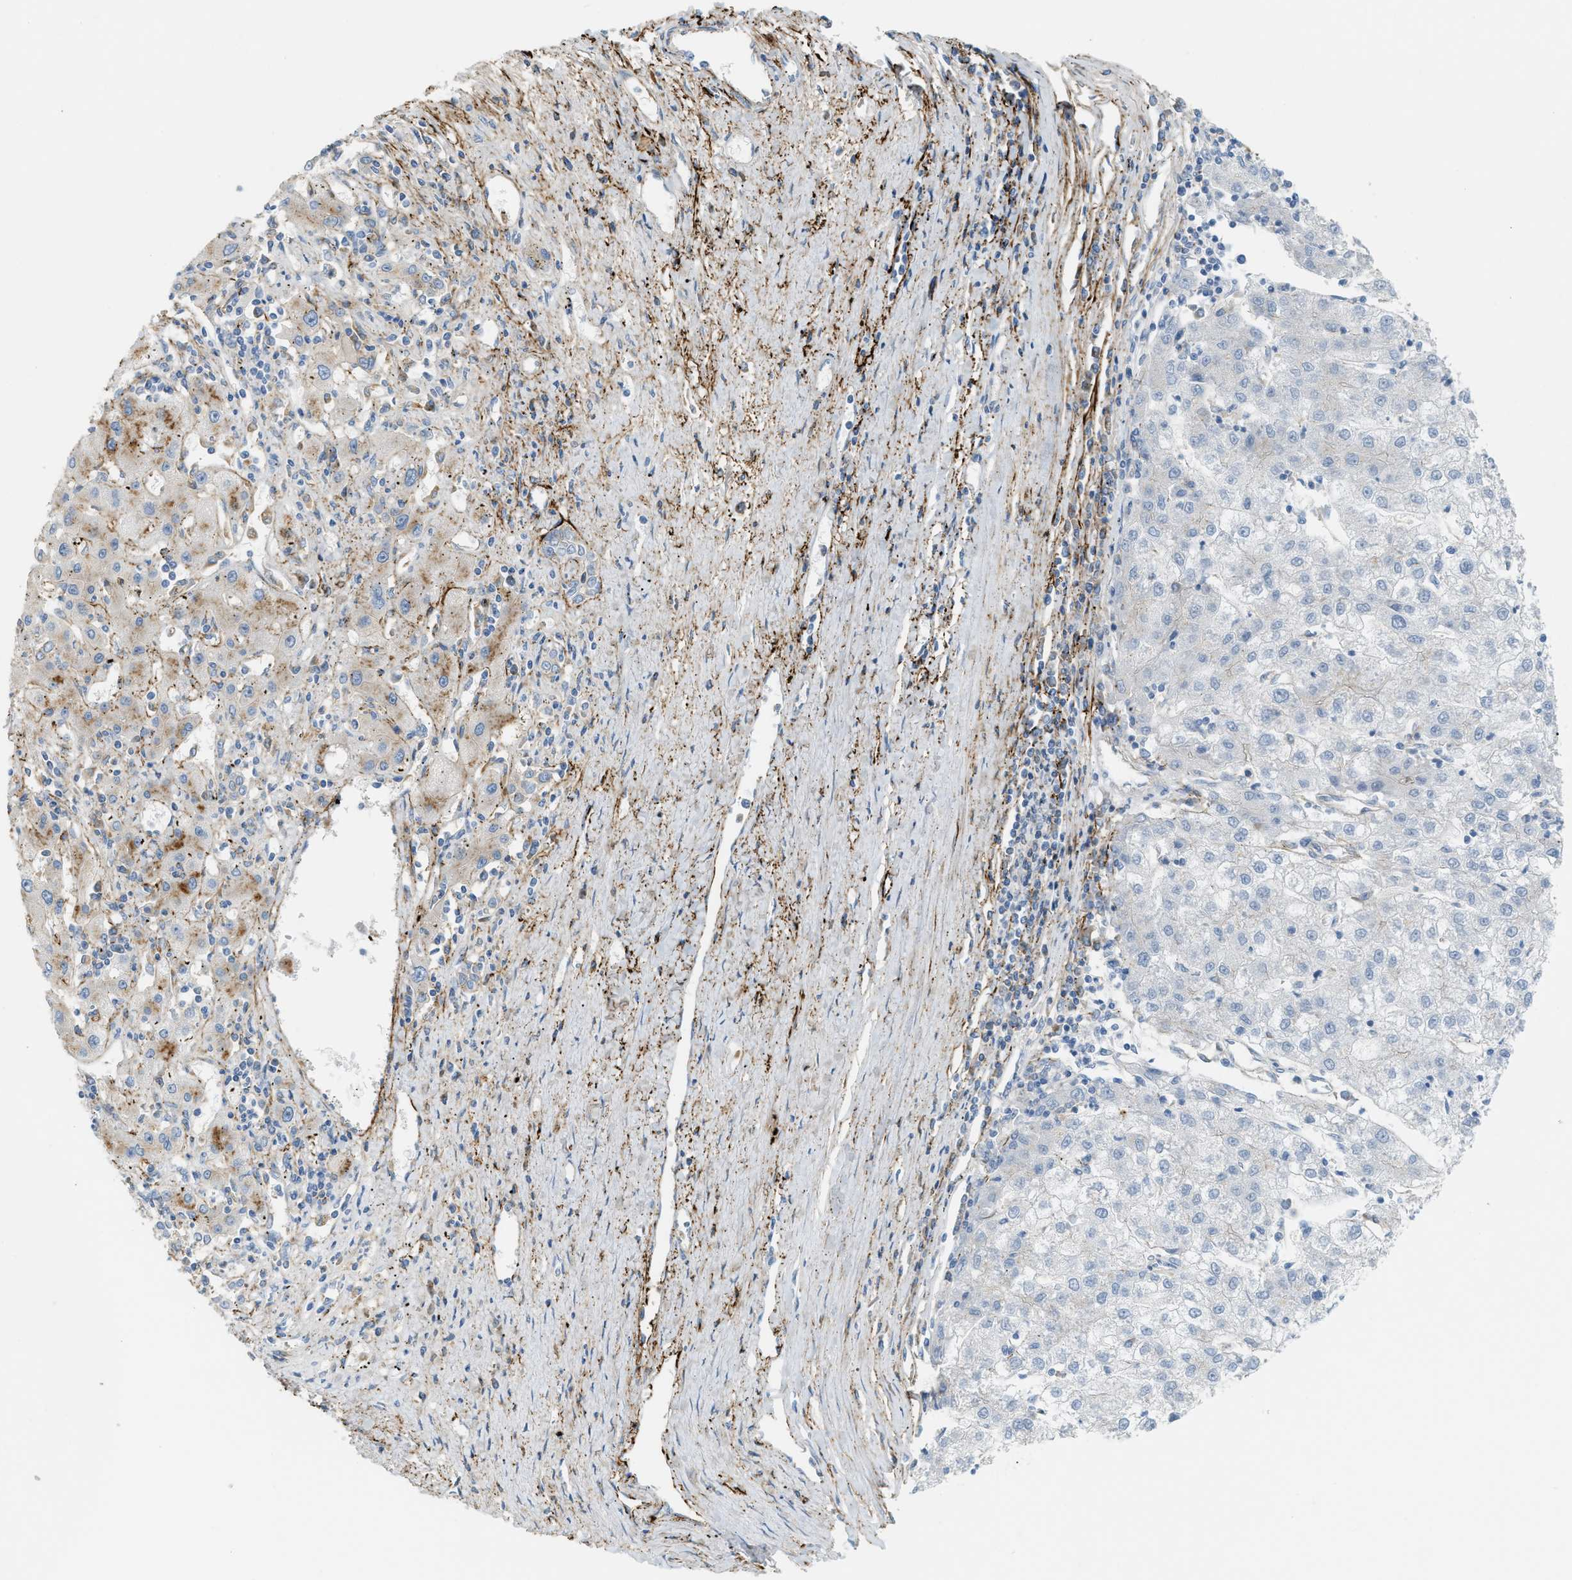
{"staining": {"intensity": "negative", "quantity": "none", "location": "none"}, "tissue": "liver cancer", "cell_type": "Tumor cells", "image_type": "cancer", "snomed": [{"axis": "morphology", "description": "Carcinoma, Hepatocellular, NOS"}, {"axis": "topography", "description": "Liver"}], "caption": "Immunohistochemistry (IHC) of human liver cancer (hepatocellular carcinoma) exhibits no staining in tumor cells.", "gene": "LMBRD1", "patient": {"sex": "male", "age": 72}}